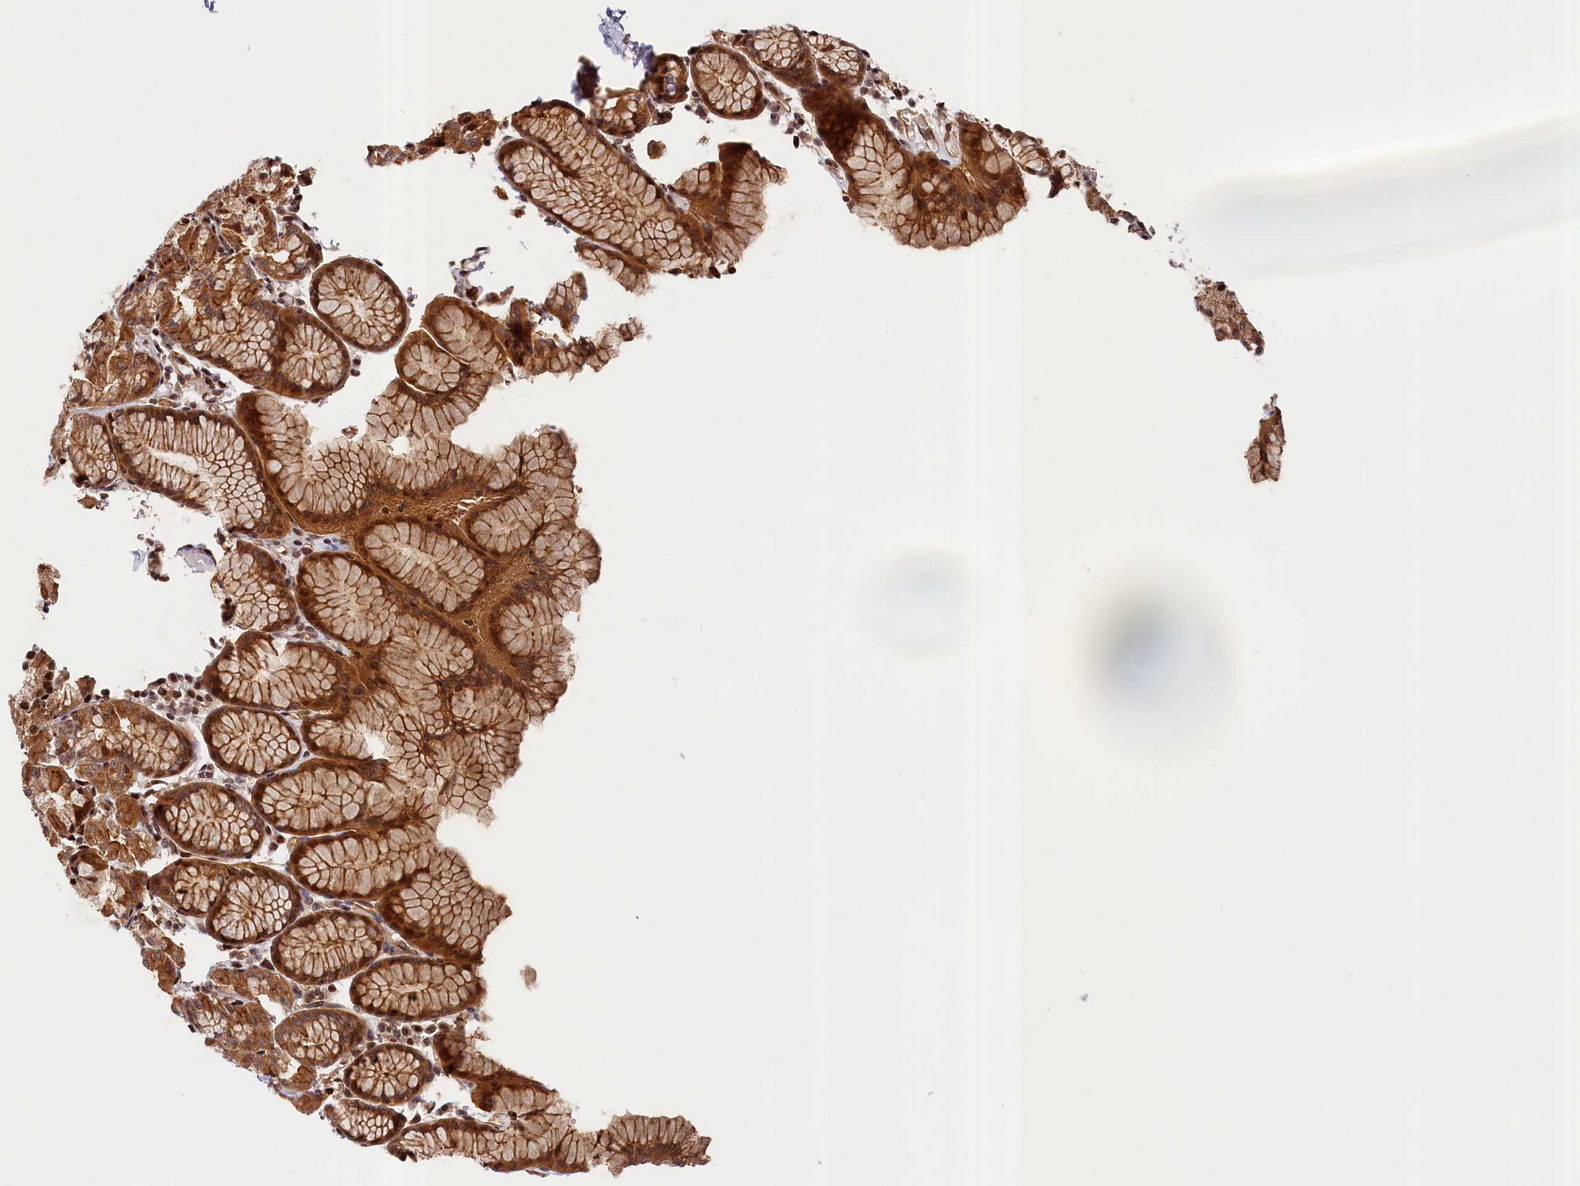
{"staining": {"intensity": "moderate", "quantity": ">75%", "location": "cytoplasmic/membranous,nuclear"}, "tissue": "stomach", "cell_type": "Glandular cells", "image_type": "normal", "snomed": [{"axis": "morphology", "description": "Normal tissue, NOS"}, {"axis": "topography", "description": "Stomach, upper"}], "caption": "High-power microscopy captured an immunohistochemistry (IHC) photomicrograph of normal stomach, revealing moderate cytoplasmic/membranous,nuclear staining in about >75% of glandular cells. (IHC, brightfield microscopy, high magnification).", "gene": "CEP44", "patient": {"sex": "male", "age": 47}}